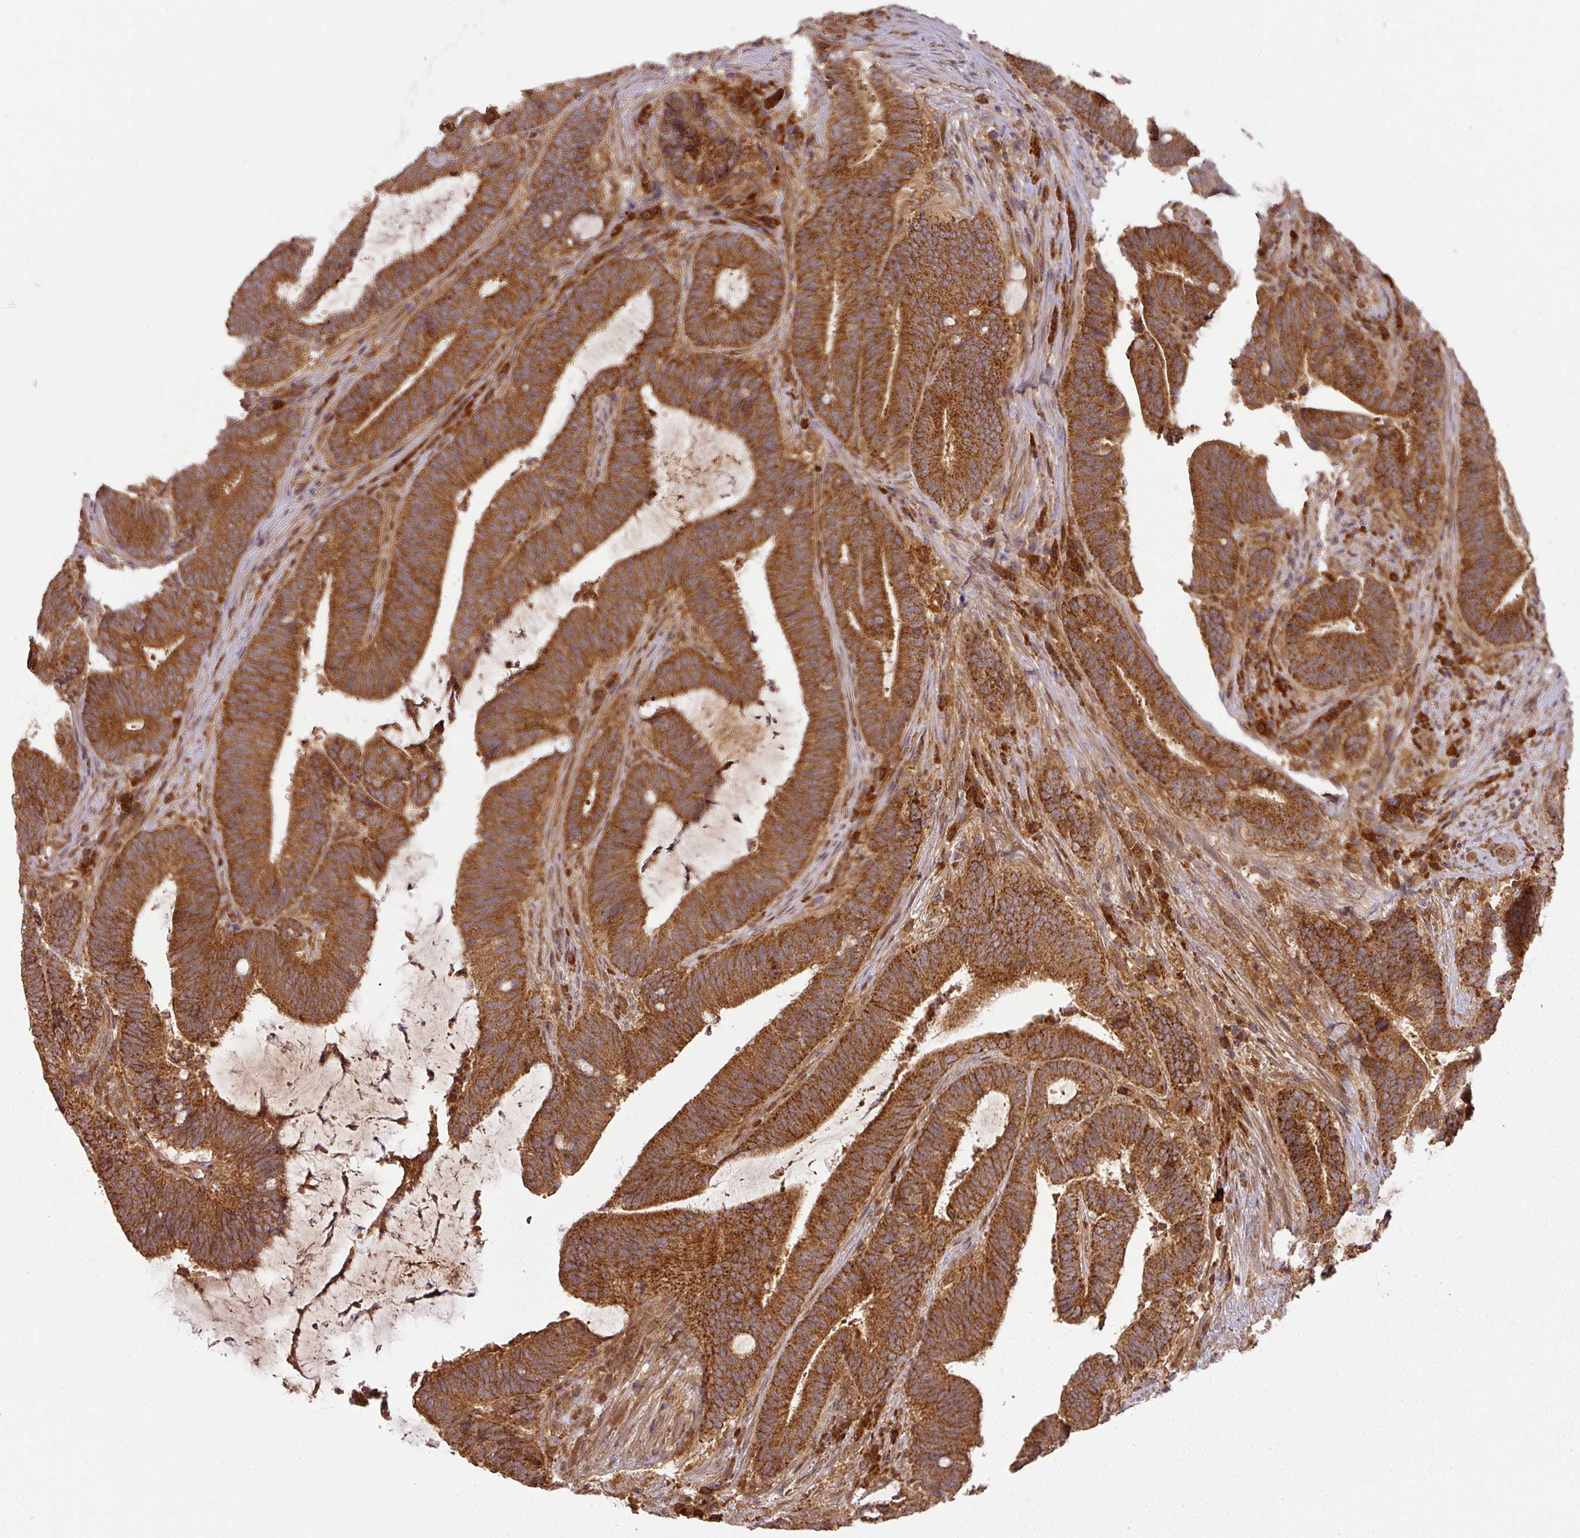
{"staining": {"intensity": "strong", "quantity": ">75%", "location": "cytoplasmic/membranous"}, "tissue": "colorectal cancer", "cell_type": "Tumor cells", "image_type": "cancer", "snomed": [{"axis": "morphology", "description": "Adenocarcinoma, NOS"}, {"axis": "topography", "description": "Colon"}], "caption": "Colorectal adenocarcinoma stained with a protein marker exhibits strong staining in tumor cells.", "gene": "MALSU1", "patient": {"sex": "female", "age": 43}}